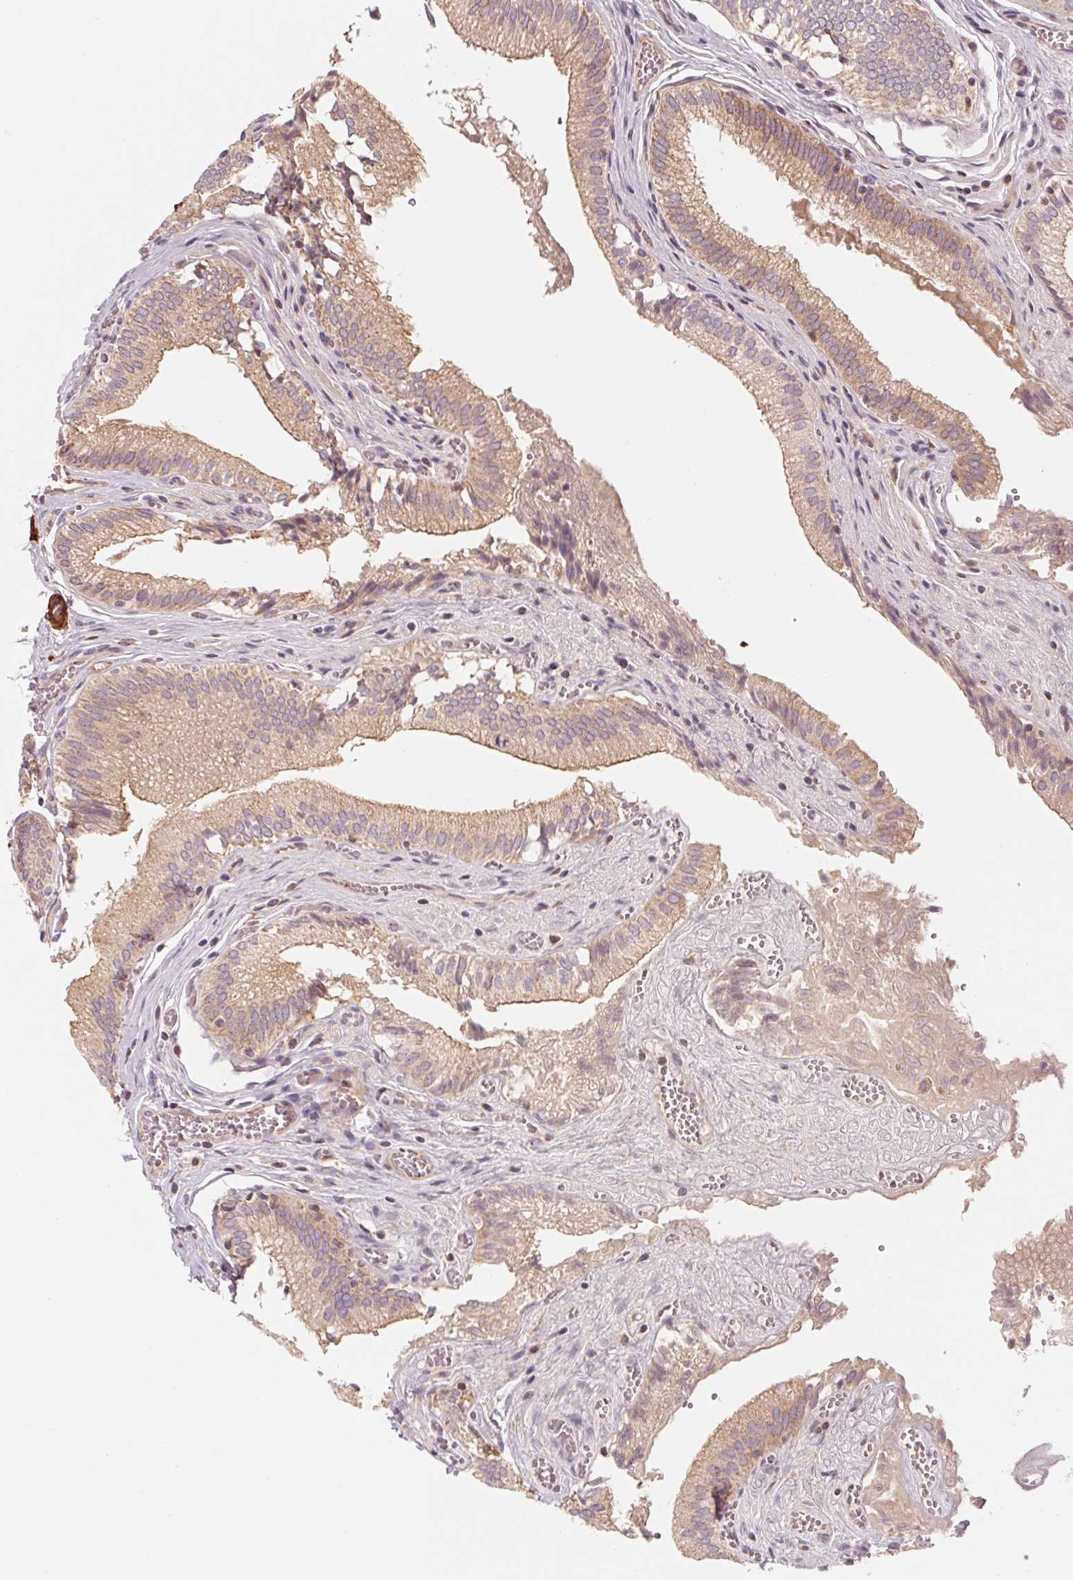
{"staining": {"intensity": "moderate", "quantity": ">75%", "location": "cytoplasmic/membranous"}, "tissue": "gallbladder", "cell_type": "Glandular cells", "image_type": "normal", "snomed": [{"axis": "morphology", "description": "Normal tissue, NOS"}, {"axis": "topography", "description": "Gallbladder"}, {"axis": "topography", "description": "Peripheral nerve tissue"}], "caption": "Gallbladder stained with immunohistochemistry (IHC) exhibits moderate cytoplasmic/membranous expression in about >75% of glandular cells. (Stains: DAB in brown, nuclei in blue, Microscopy: brightfield microscopy at high magnification).", "gene": "CCDC112", "patient": {"sex": "male", "age": 17}}